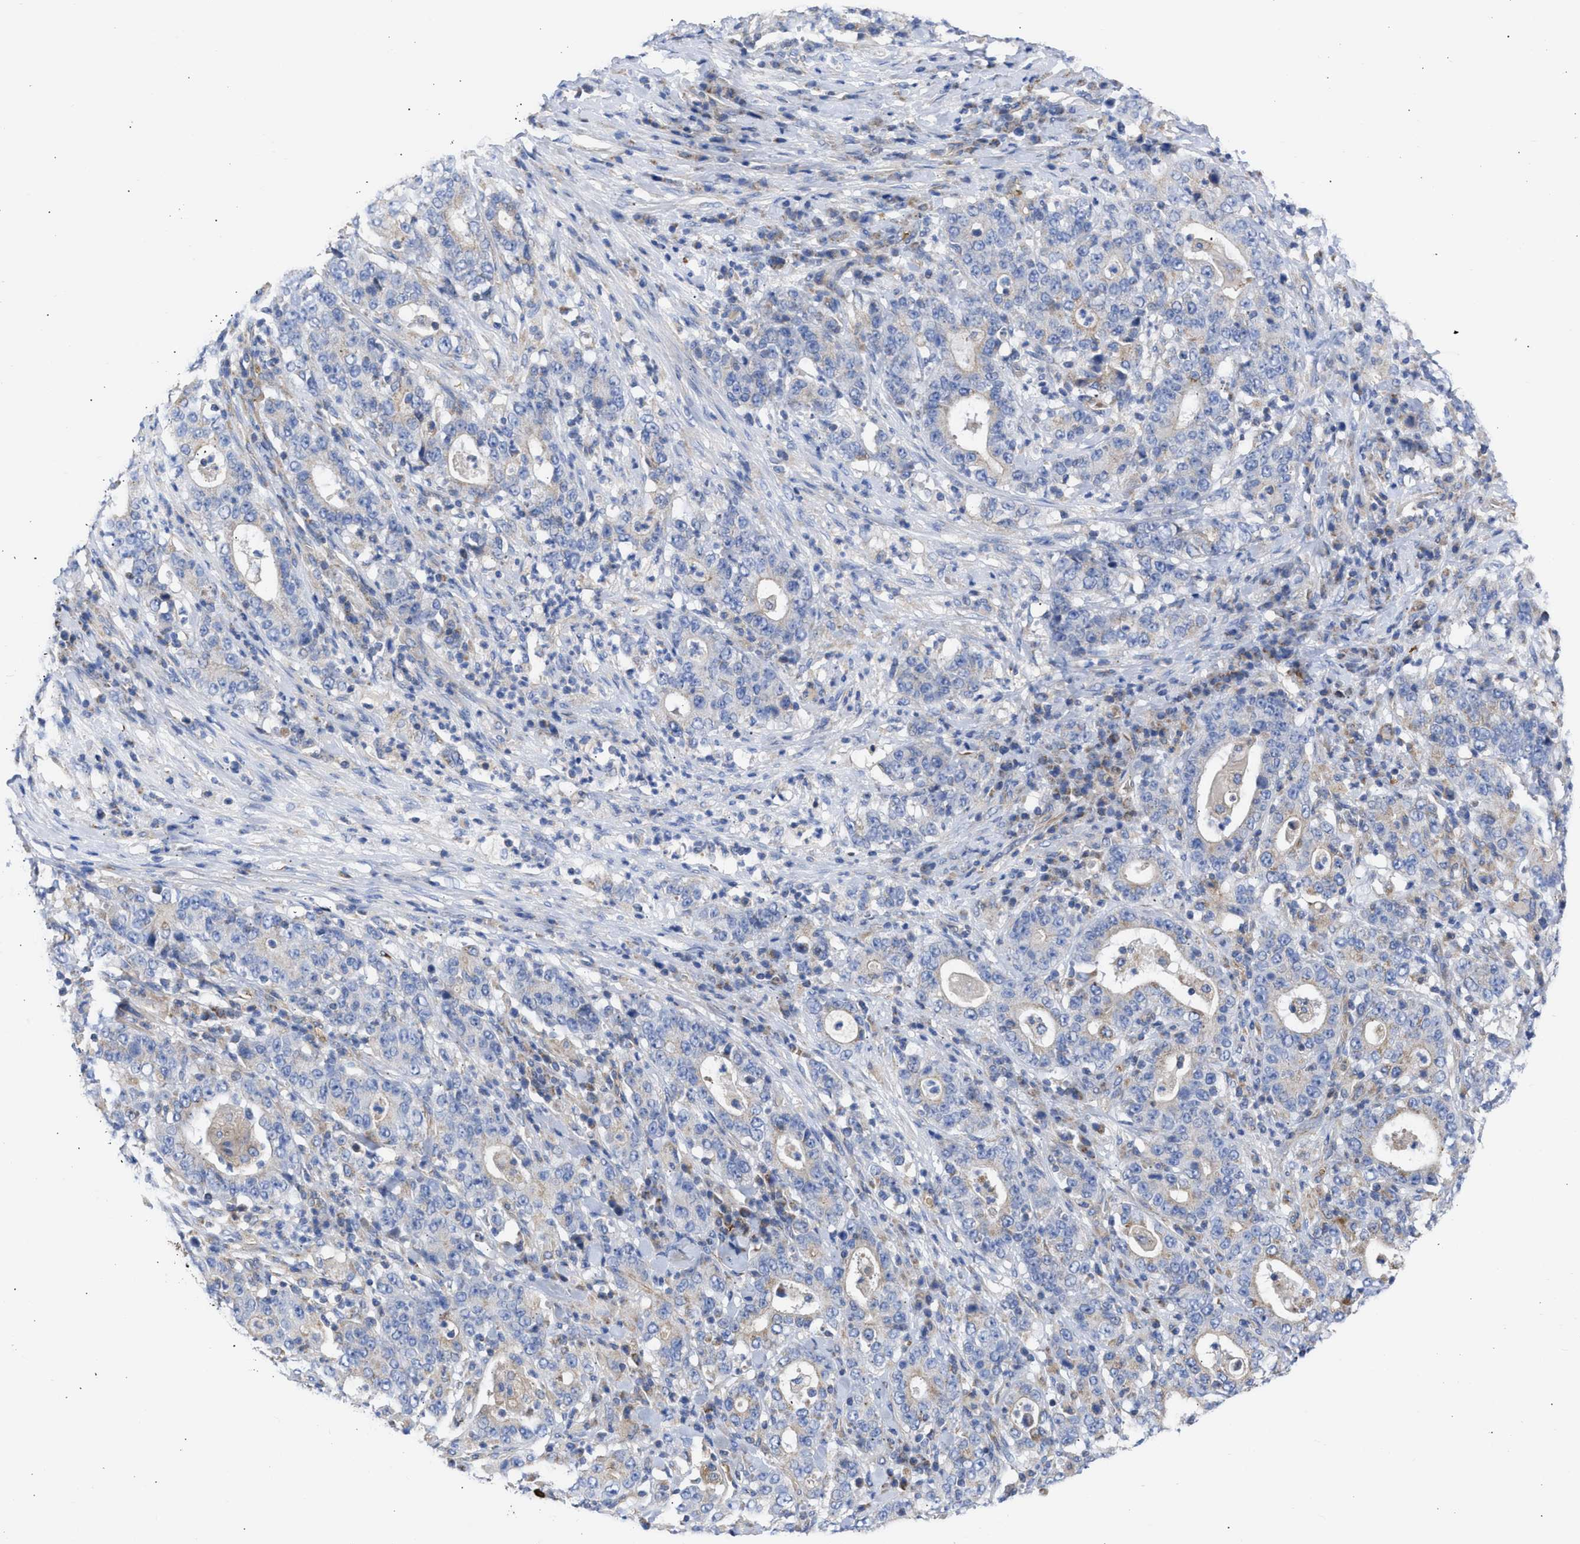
{"staining": {"intensity": "weak", "quantity": "<25%", "location": "cytoplasmic/membranous"}, "tissue": "stomach cancer", "cell_type": "Tumor cells", "image_type": "cancer", "snomed": [{"axis": "morphology", "description": "Normal tissue, NOS"}, {"axis": "morphology", "description": "Adenocarcinoma, NOS"}, {"axis": "topography", "description": "Stomach, upper"}, {"axis": "topography", "description": "Stomach"}], "caption": "Tumor cells show no significant protein expression in adenocarcinoma (stomach).", "gene": "BTG3", "patient": {"sex": "male", "age": 59}}